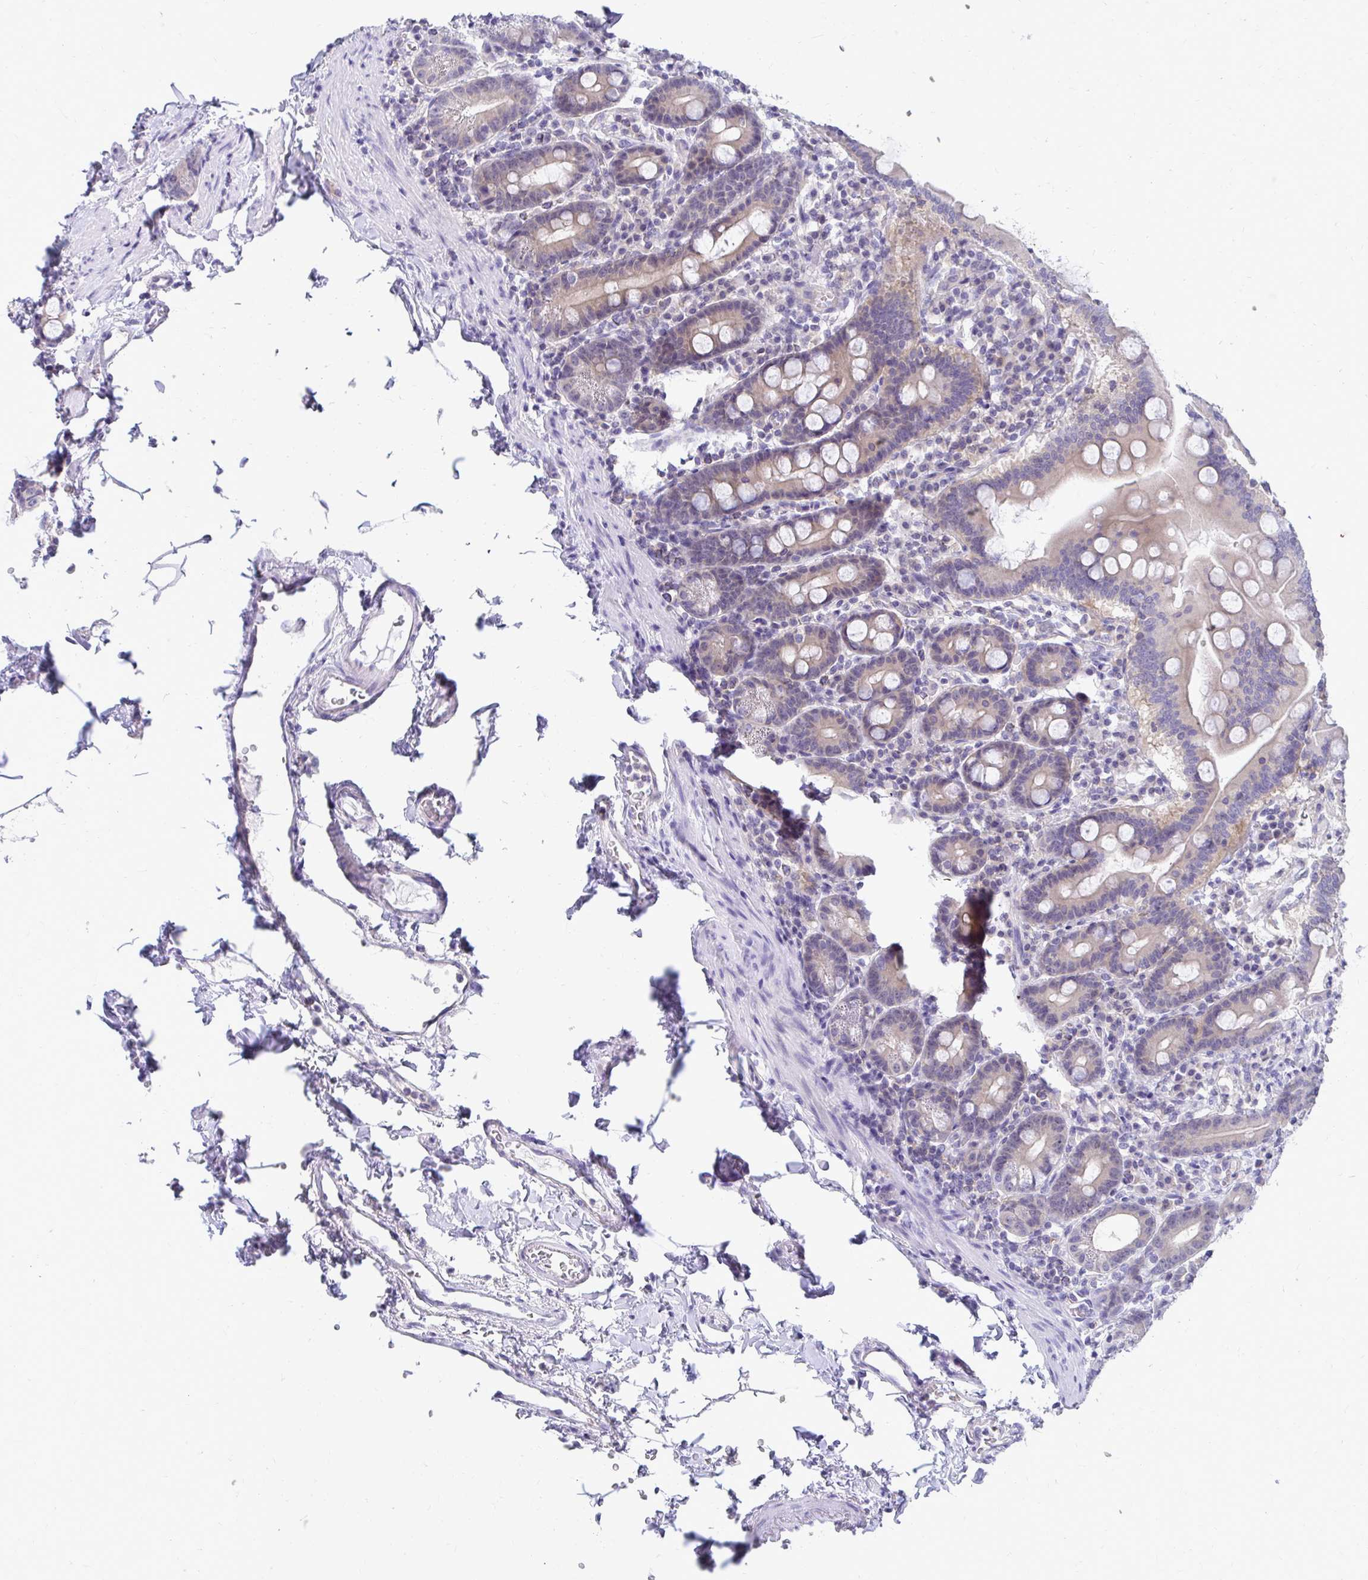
{"staining": {"intensity": "weak", "quantity": "25%-75%", "location": "cytoplasmic/membranous"}, "tissue": "duodenum", "cell_type": "Glandular cells", "image_type": "normal", "snomed": [{"axis": "morphology", "description": "Normal tissue, NOS"}, {"axis": "topography", "description": "Pancreas"}, {"axis": "topography", "description": "Duodenum"}], "caption": "Protein analysis of normal duodenum shows weak cytoplasmic/membranous positivity in about 25%-75% of glandular cells. (DAB (3,3'-diaminobenzidine) IHC, brown staining for protein, blue staining for nuclei).", "gene": "C19orf81", "patient": {"sex": "male", "age": 59}}